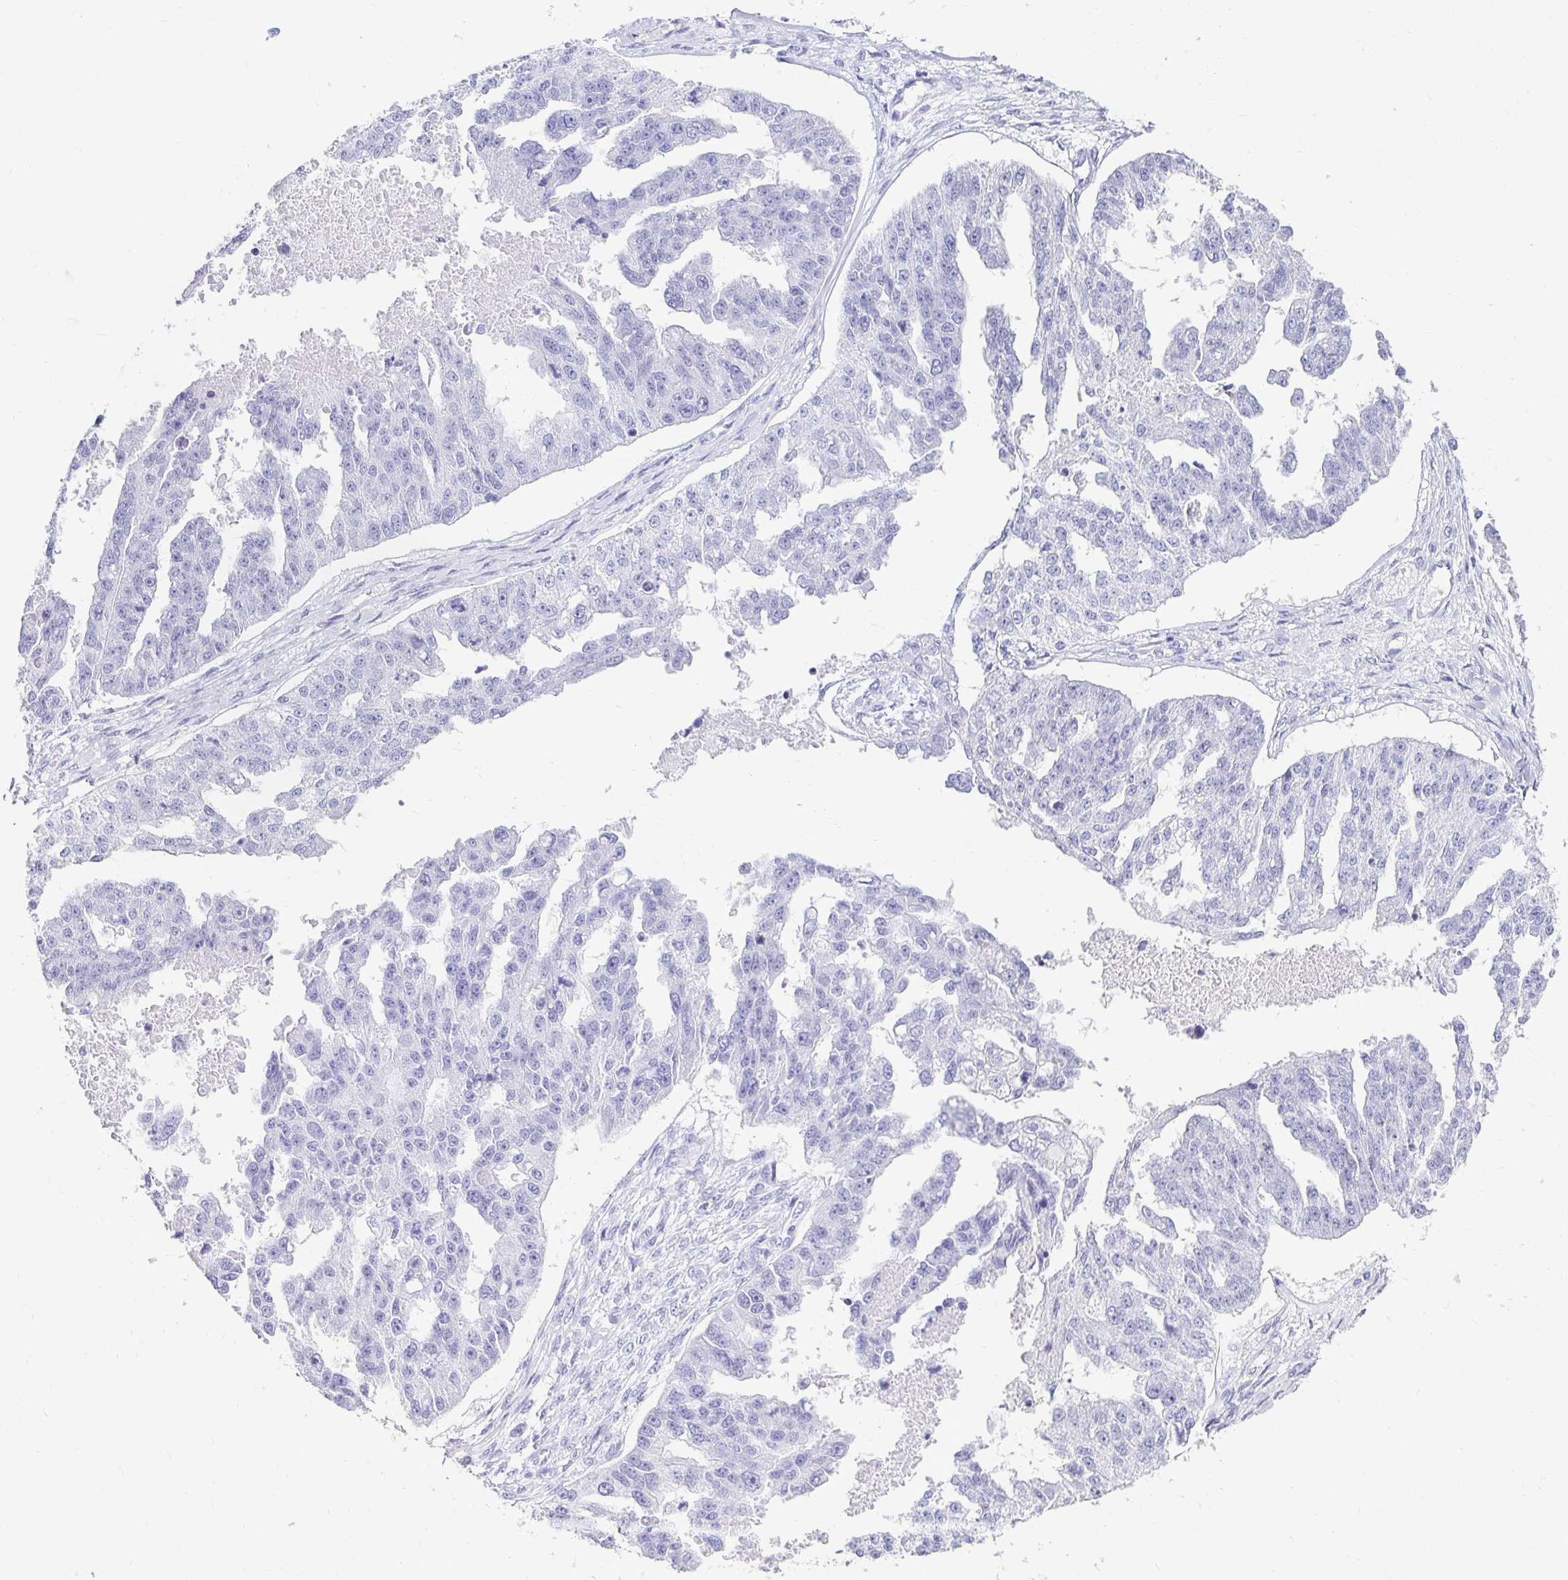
{"staining": {"intensity": "negative", "quantity": "none", "location": "none"}, "tissue": "ovarian cancer", "cell_type": "Tumor cells", "image_type": "cancer", "snomed": [{"axis": "morphology", "description": "Cystadenocarcinoma, serous, NOS"}, {"axis": "topography", "description": "Ovary"}], "caption": "There is no significant expression in tumor cells of ovarian cancer (serous cystadenocarcinoma).", "gene": "CST6", "patient": {"sex": "female", "age": 58}}